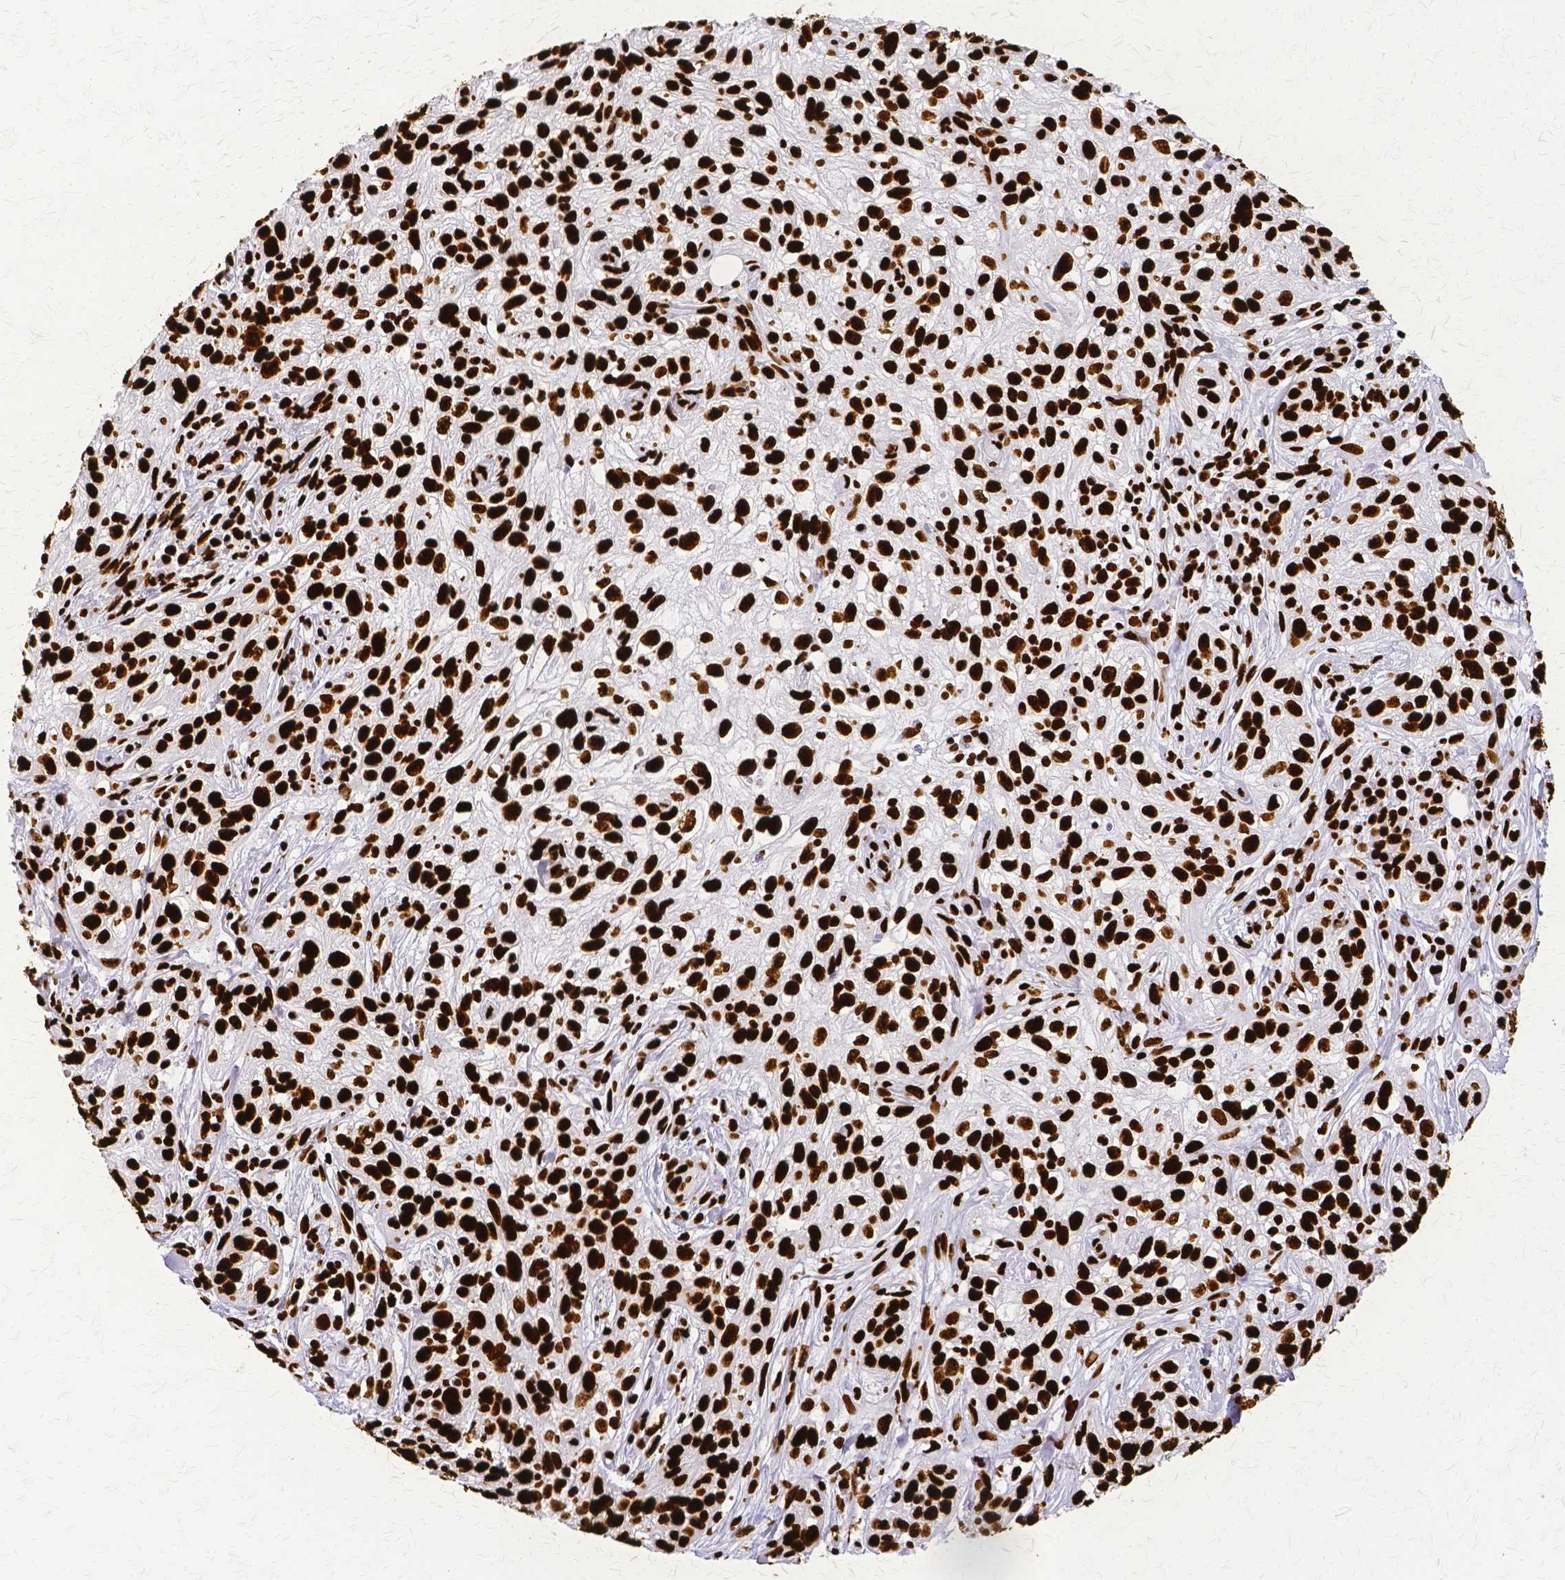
{"staining": {"intensity": "strong", "quantity": ">75%", "location": "nuclear"}, "tissue": "skin cancer", "cell_type": "Tumor cells", "image_type": "cancer", "snomed": [{"axis": "morphology", "description": "Squamous cell carcinoma, NOS"}, {"axis": "topography", "description": "Skin"}], "caption": "A high amount of strong nuclear staining is seen in about >75% of tumor cells in skin cancer tissue.", "gene": "SFPQ", "patient": {"sex": "male", "age": 82}}